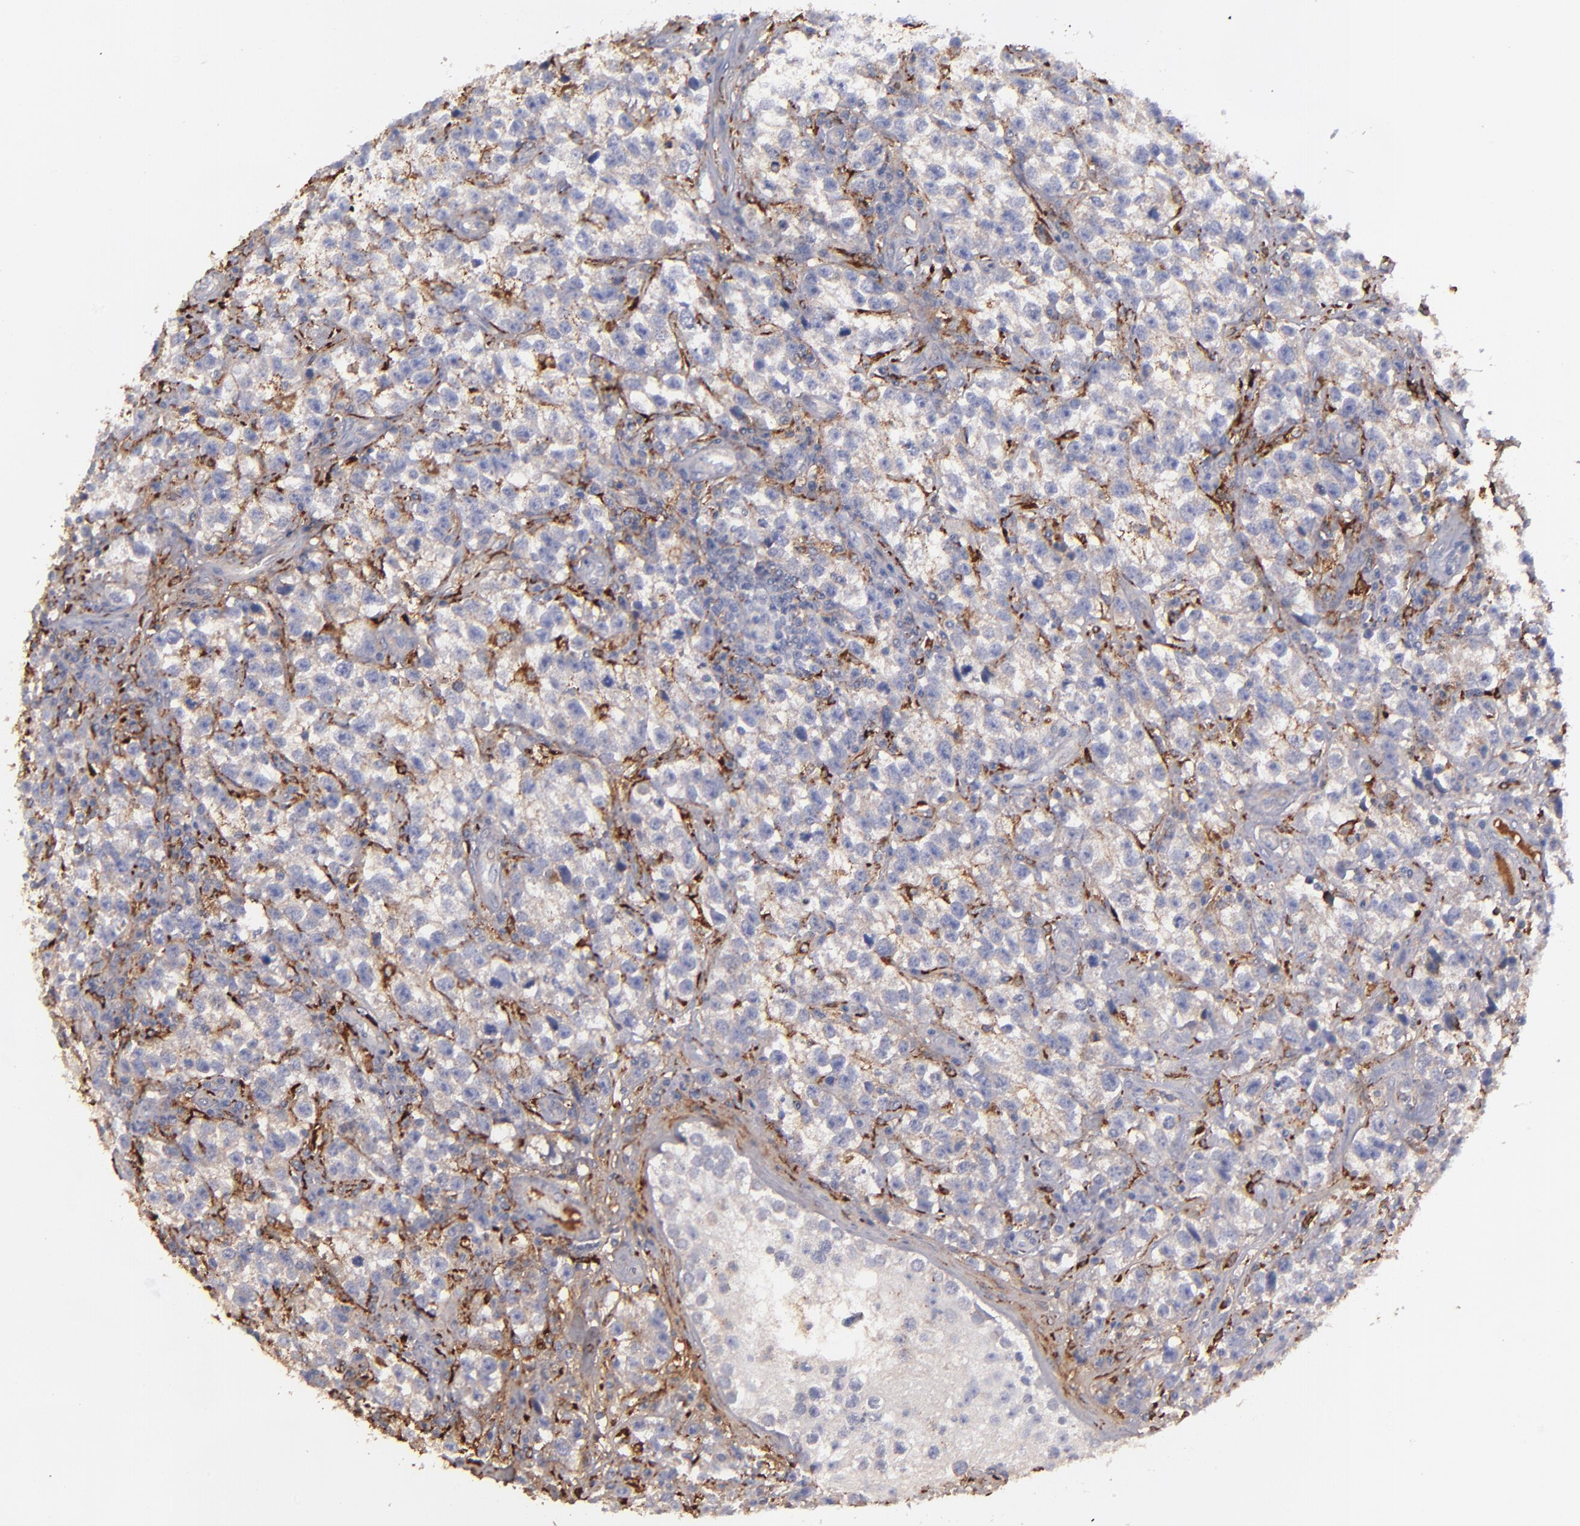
{"staining": {"intensity": "weak", "quantity": "<25%", "location": "cytoplasmic/membranous"}, "tissue": "testis cancer", "cell_type": "Tumor cells", "image_type": "cancer", "snomed": [{"axis": "morphology", "description": "Seminoma, NOS"}, {"axis": "topography", "description": "Testis"}], "caption": "This is a photomicrograph of immunohistochemistry staining of testis seminoma, which shows no positivity in tumor cells.", "gene": "C1QA", "patient": {"sex": "male", "age": 38}}